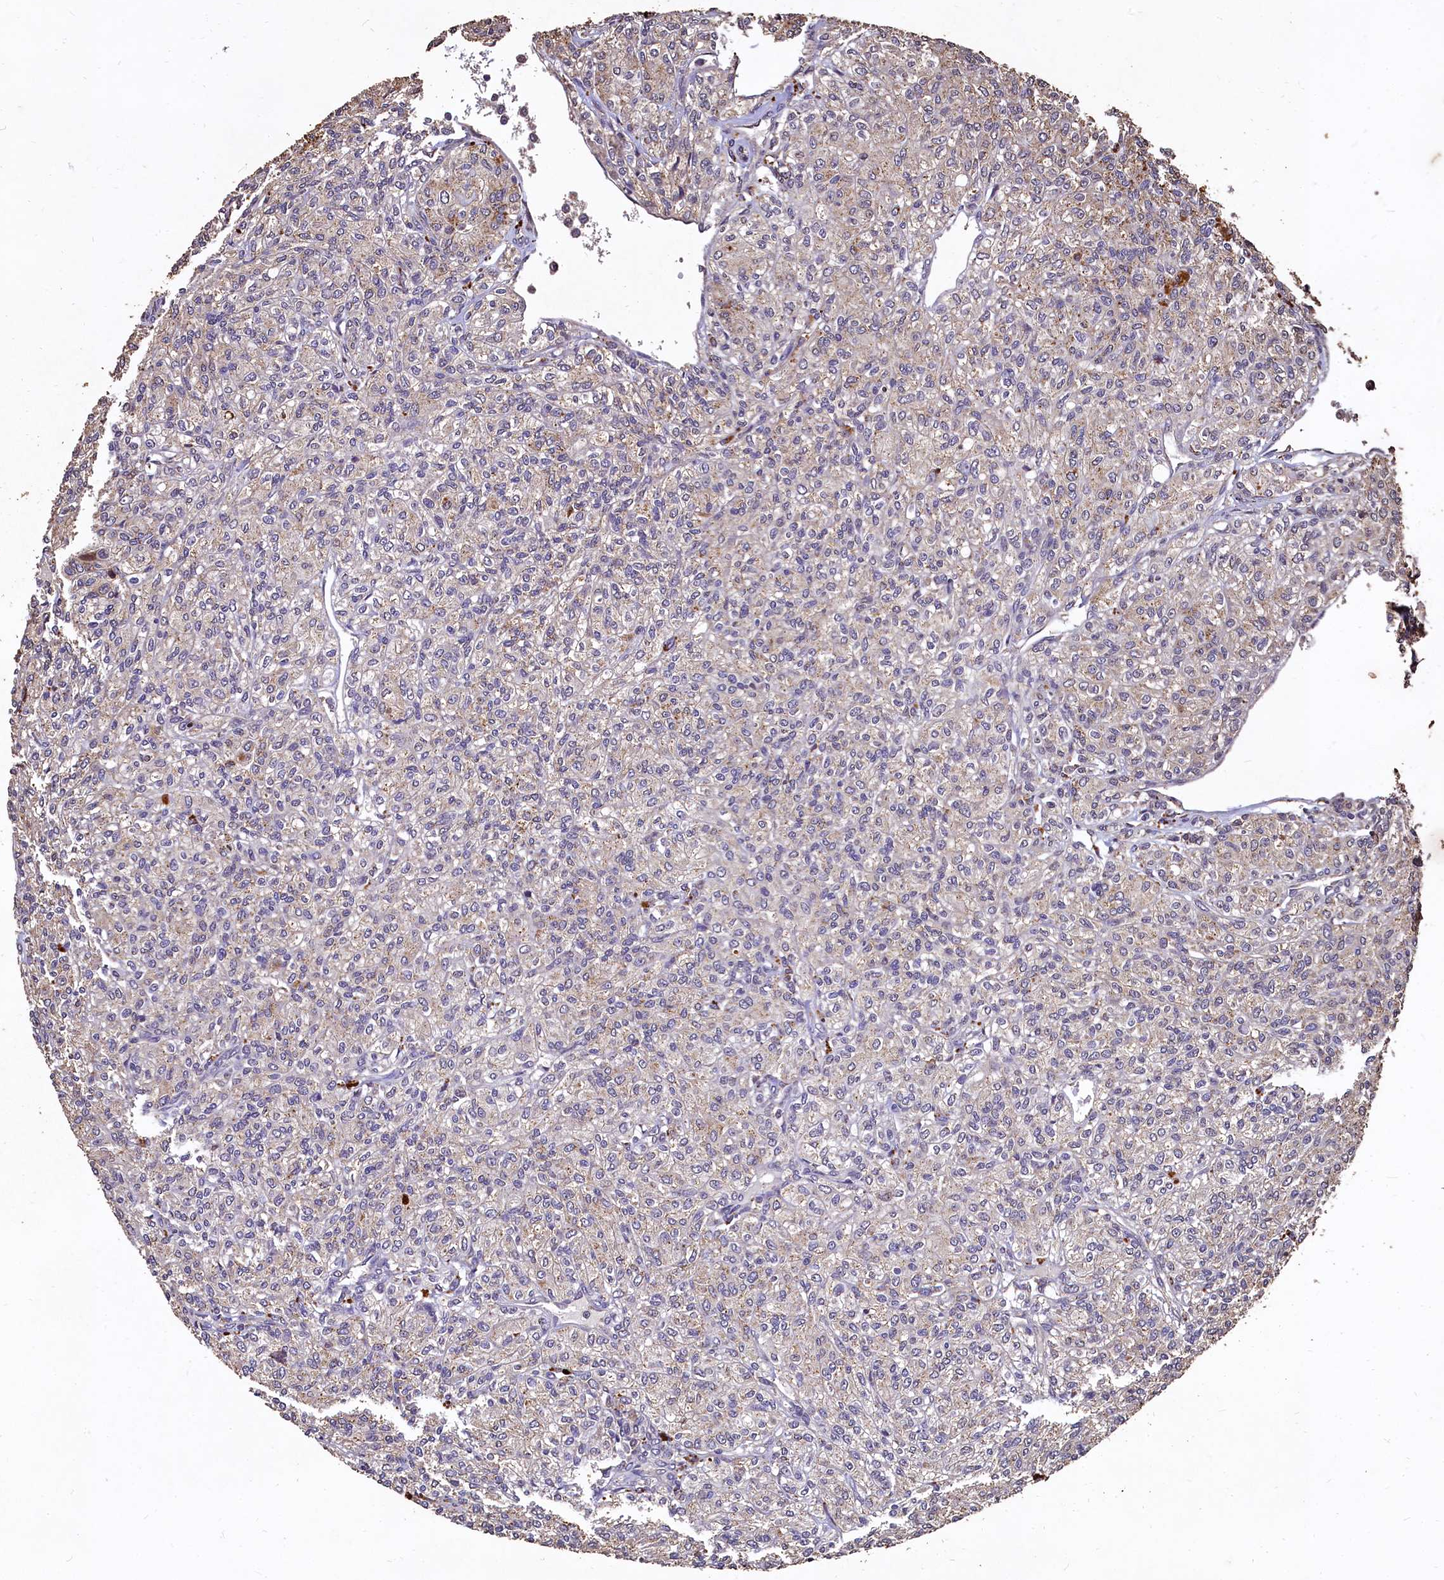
{"staining": {"intensity": "negative", "quantity": "none", "location": "none"}, "tissue": "renal cancer", "cell_type": "Tumor cells", "image_type": "cancer", "snomed": [{"axis": "morphology", "description": "Adenocarcinoma, NOS"}, {"axis": "topography", "description": "Kidney"}], "caption": "Immunohistochemical staining of renal cancer reveals no significant staining in tumor cells. (DAB (3,3'-diaminobenzidine) immunohistochemistry with hematoxylin counter stain).", "gene": "LSM4", "patient": {"sex": "male", "age": 77}}